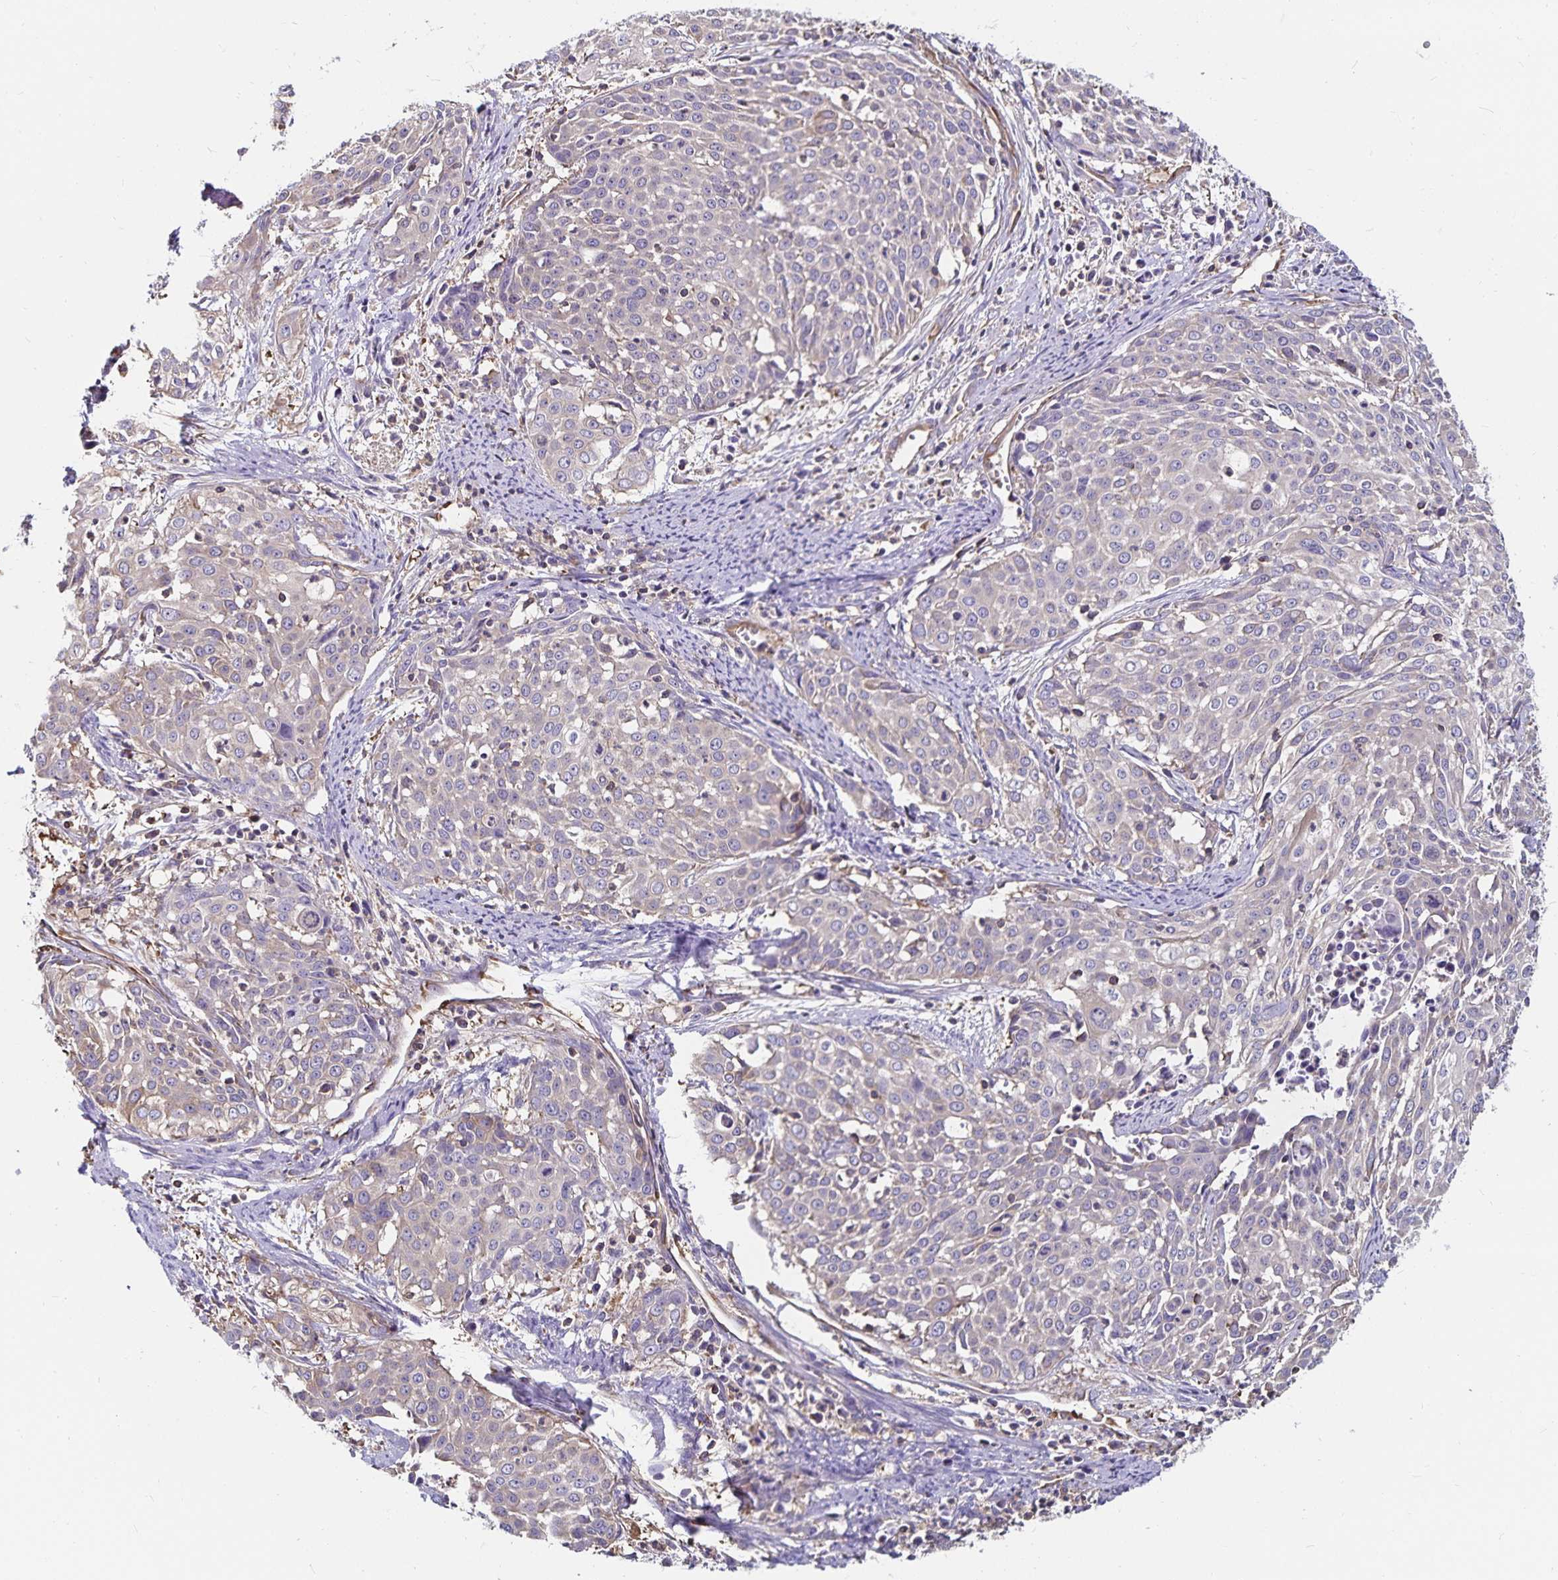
{"staining": {"intensity": "negative", "quantity": "none", "location": "none"}, "tissue": "cervical cancer", "cell_type": "Tumor cells", "image_type": "cancer", "snomed": [{"axis": "morphology", "description": "Squamous cell carcinoma, NOS"}, {"axis": "topography", "description": "Cervix"}], "caption": "A photomicrograph of human cervical cancer (squamous cell carcinoma) is negative for staining in tumor cells.", "gene": "RPRML", "patient": {"sex": "female", "age": 39}}